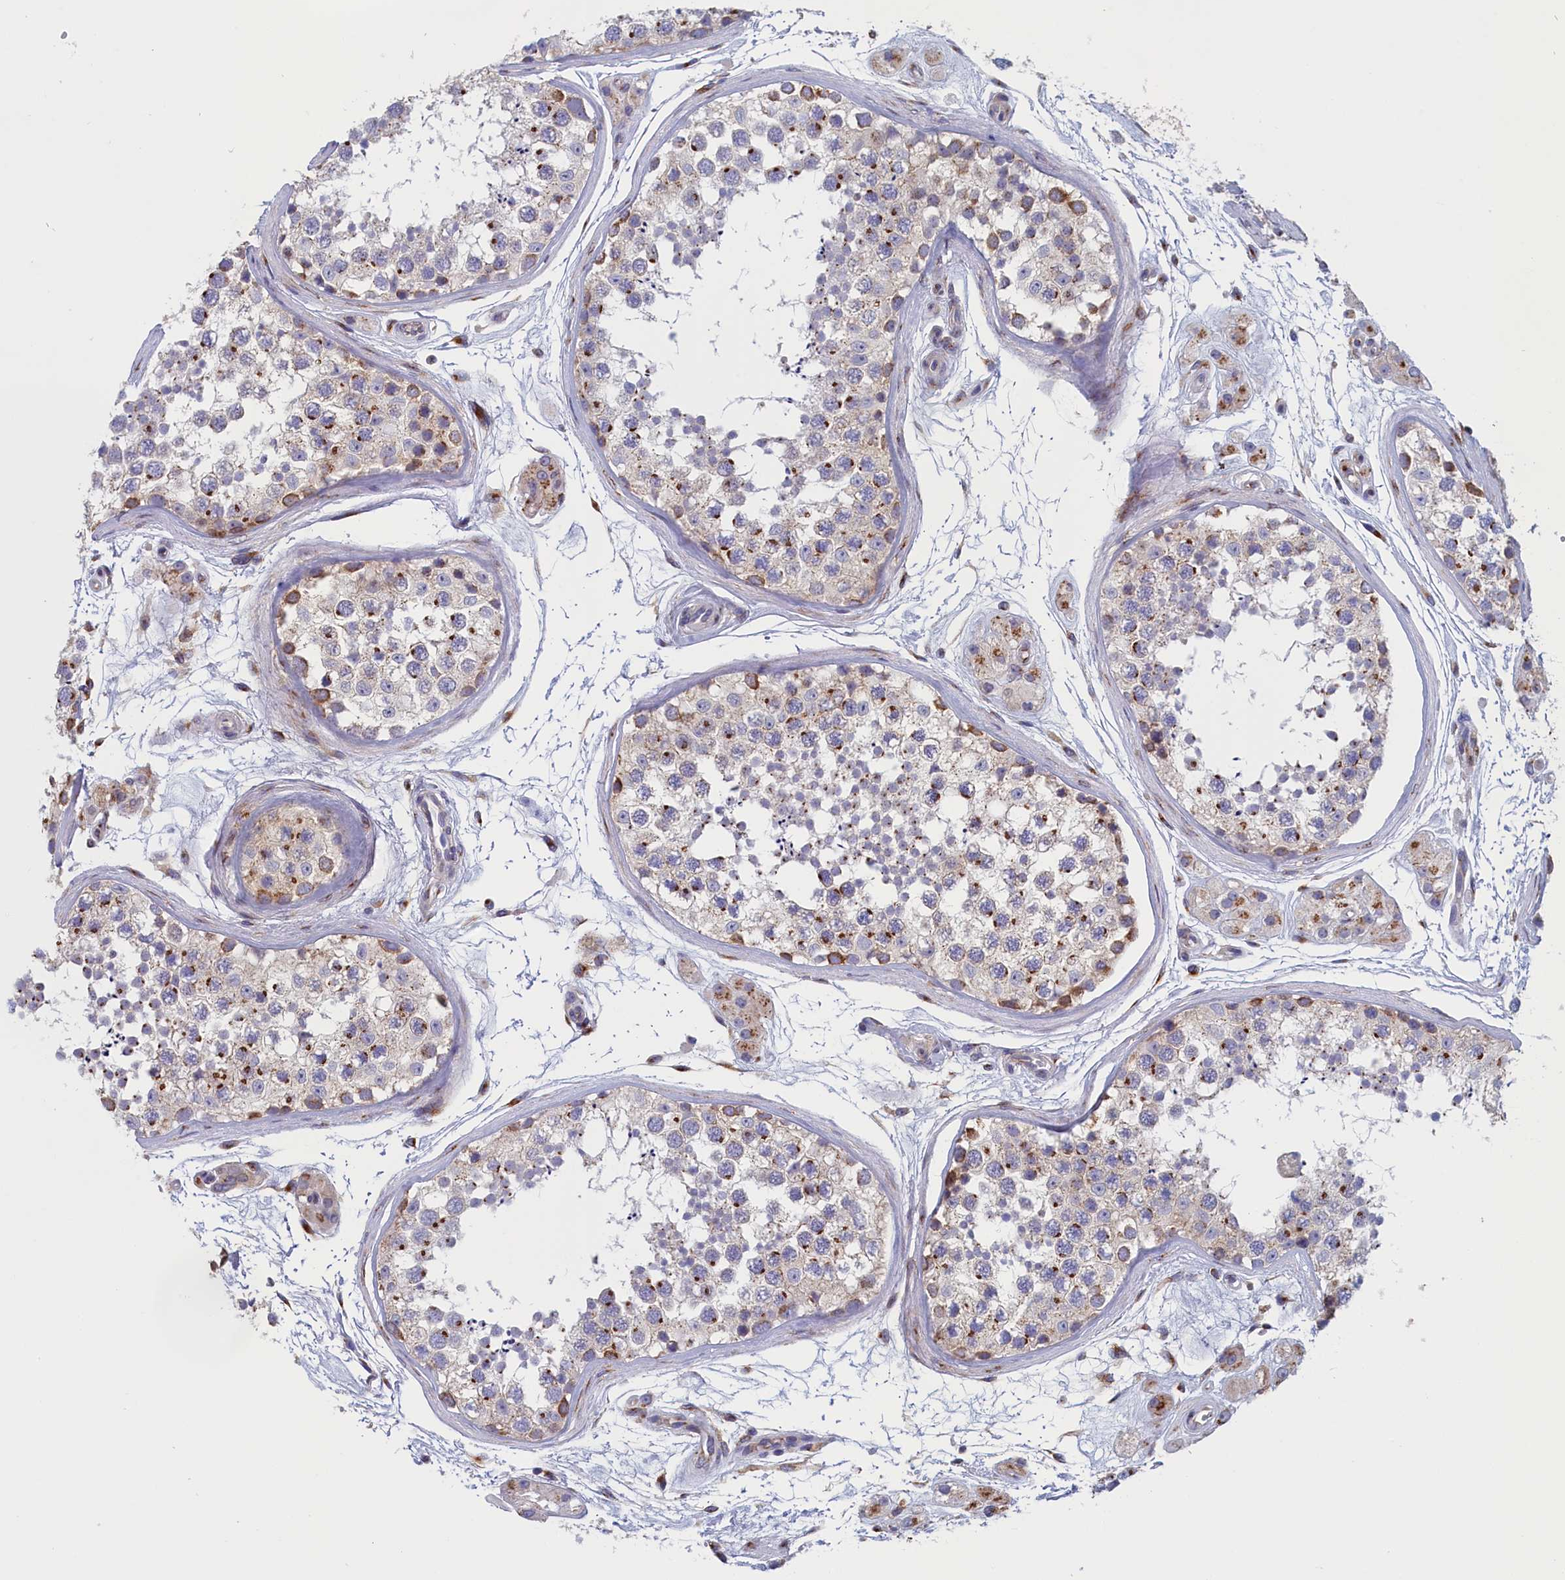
{"staining": {"intensity": "moderate", "quantity": "25%-75%", "location": "cytoplasmic/membranous"}, "tissue": "testis", "cell_type": "Cells in seminiferous ducts", "image_type": "normal", "snomed": [{"axis": "morphology", "description": "Normal tissue, NOS"}, {"axis": "topography", "description": "Testis"}], "caption": "This photomicrograph displays IHC staining of benign testis, with medium moderate cytoplasmic/membranous positivity in about 25%-75% of cells in seminiferous ducts.", "gene": "CCDC68", "patient": {"sex": "male", "age": 56}}